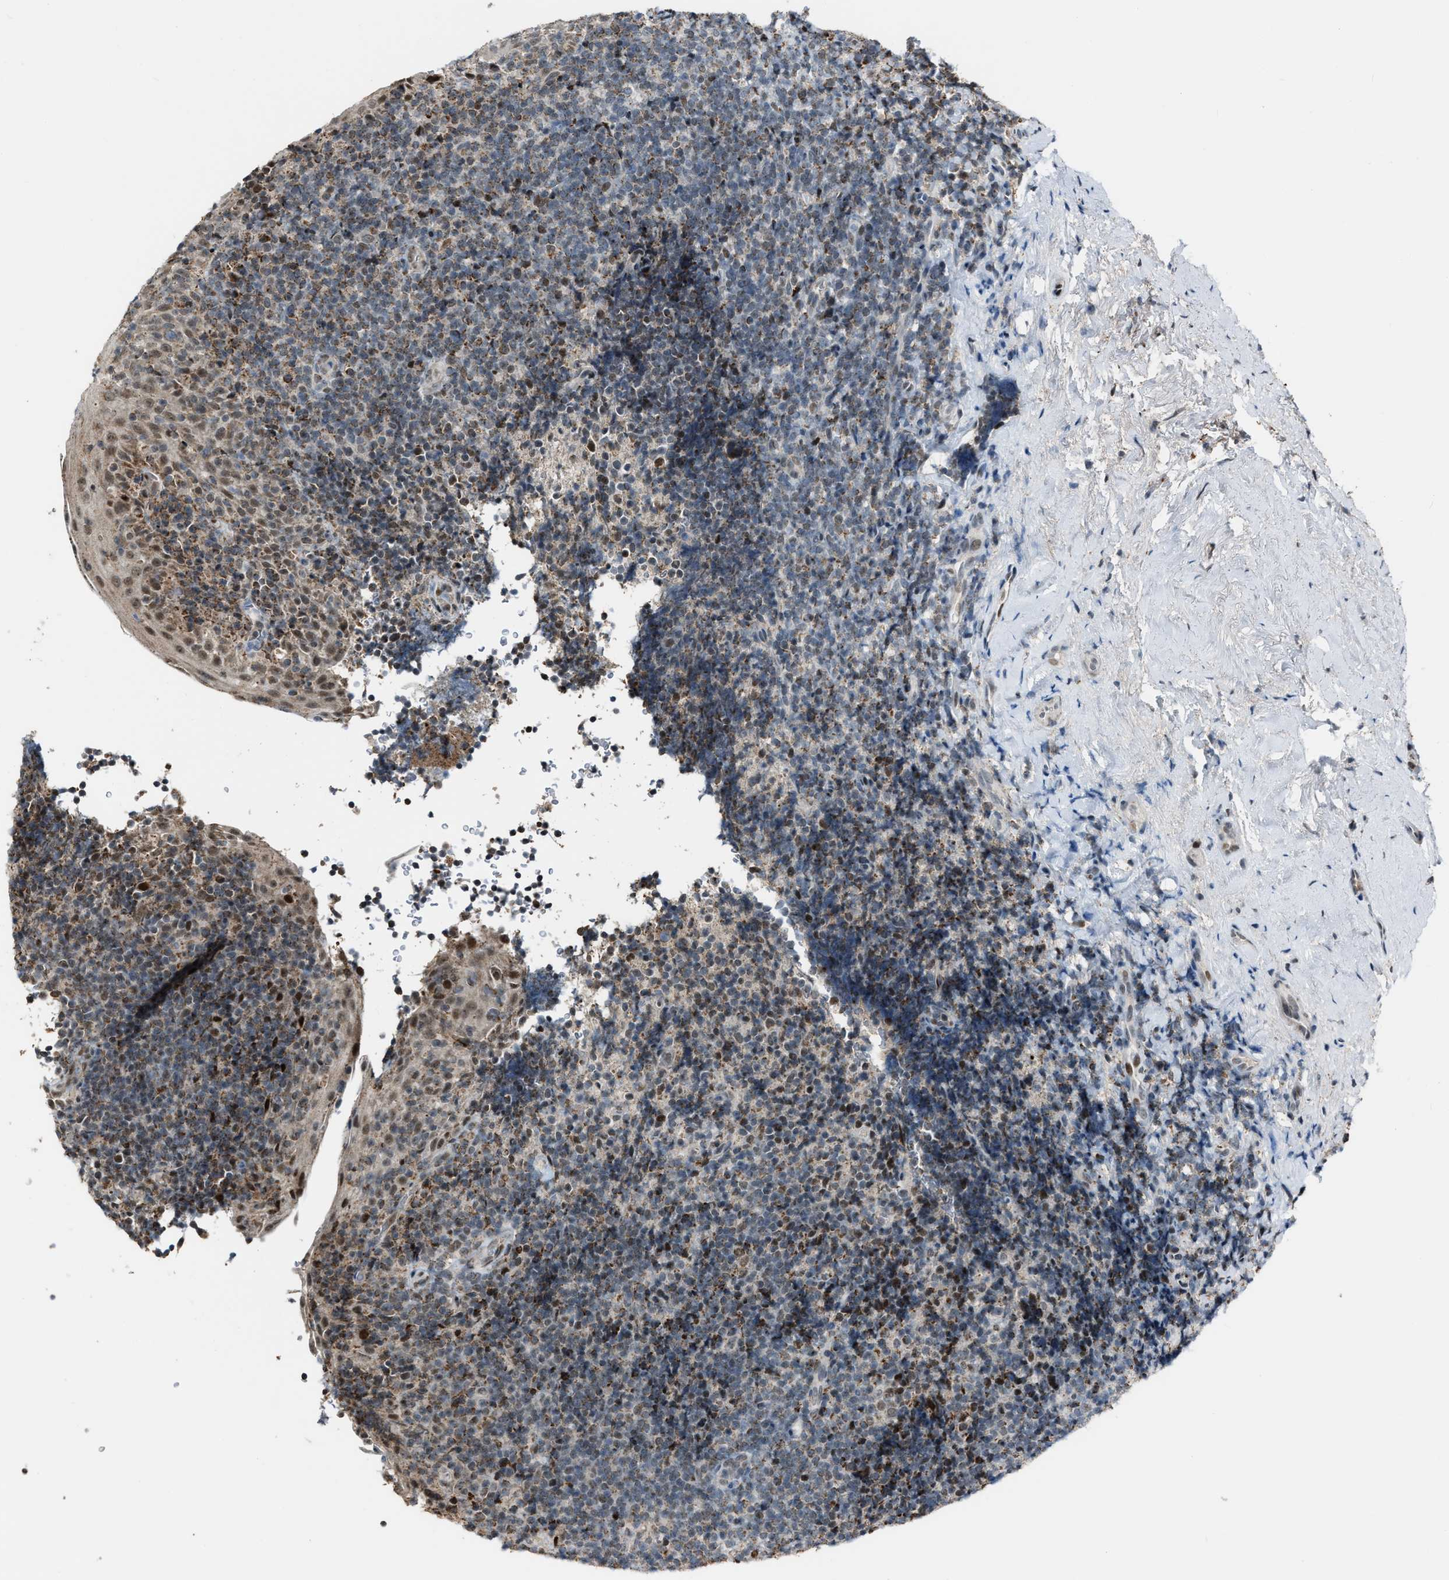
{"staining": {"intensity": "strong", "quantity": "25%-75%", "location": "cytoplasmic/membranous"}, "tissue": "tonsil", "cell_type": "Germinal center cells", "image_type": "normal", "snomed": [{"axis": "morphology", "description": "Normal tissue, NOS"}, {"axis": "topography", "description": "Tonsil"}], "caption": "Protein staining shows strong cytoplasmic/membranous positivity in about 25%-75% of germinal center cells in normal tonsil.", "gene": "CHN2", "patient": {"sex": "male", "age": 37}}